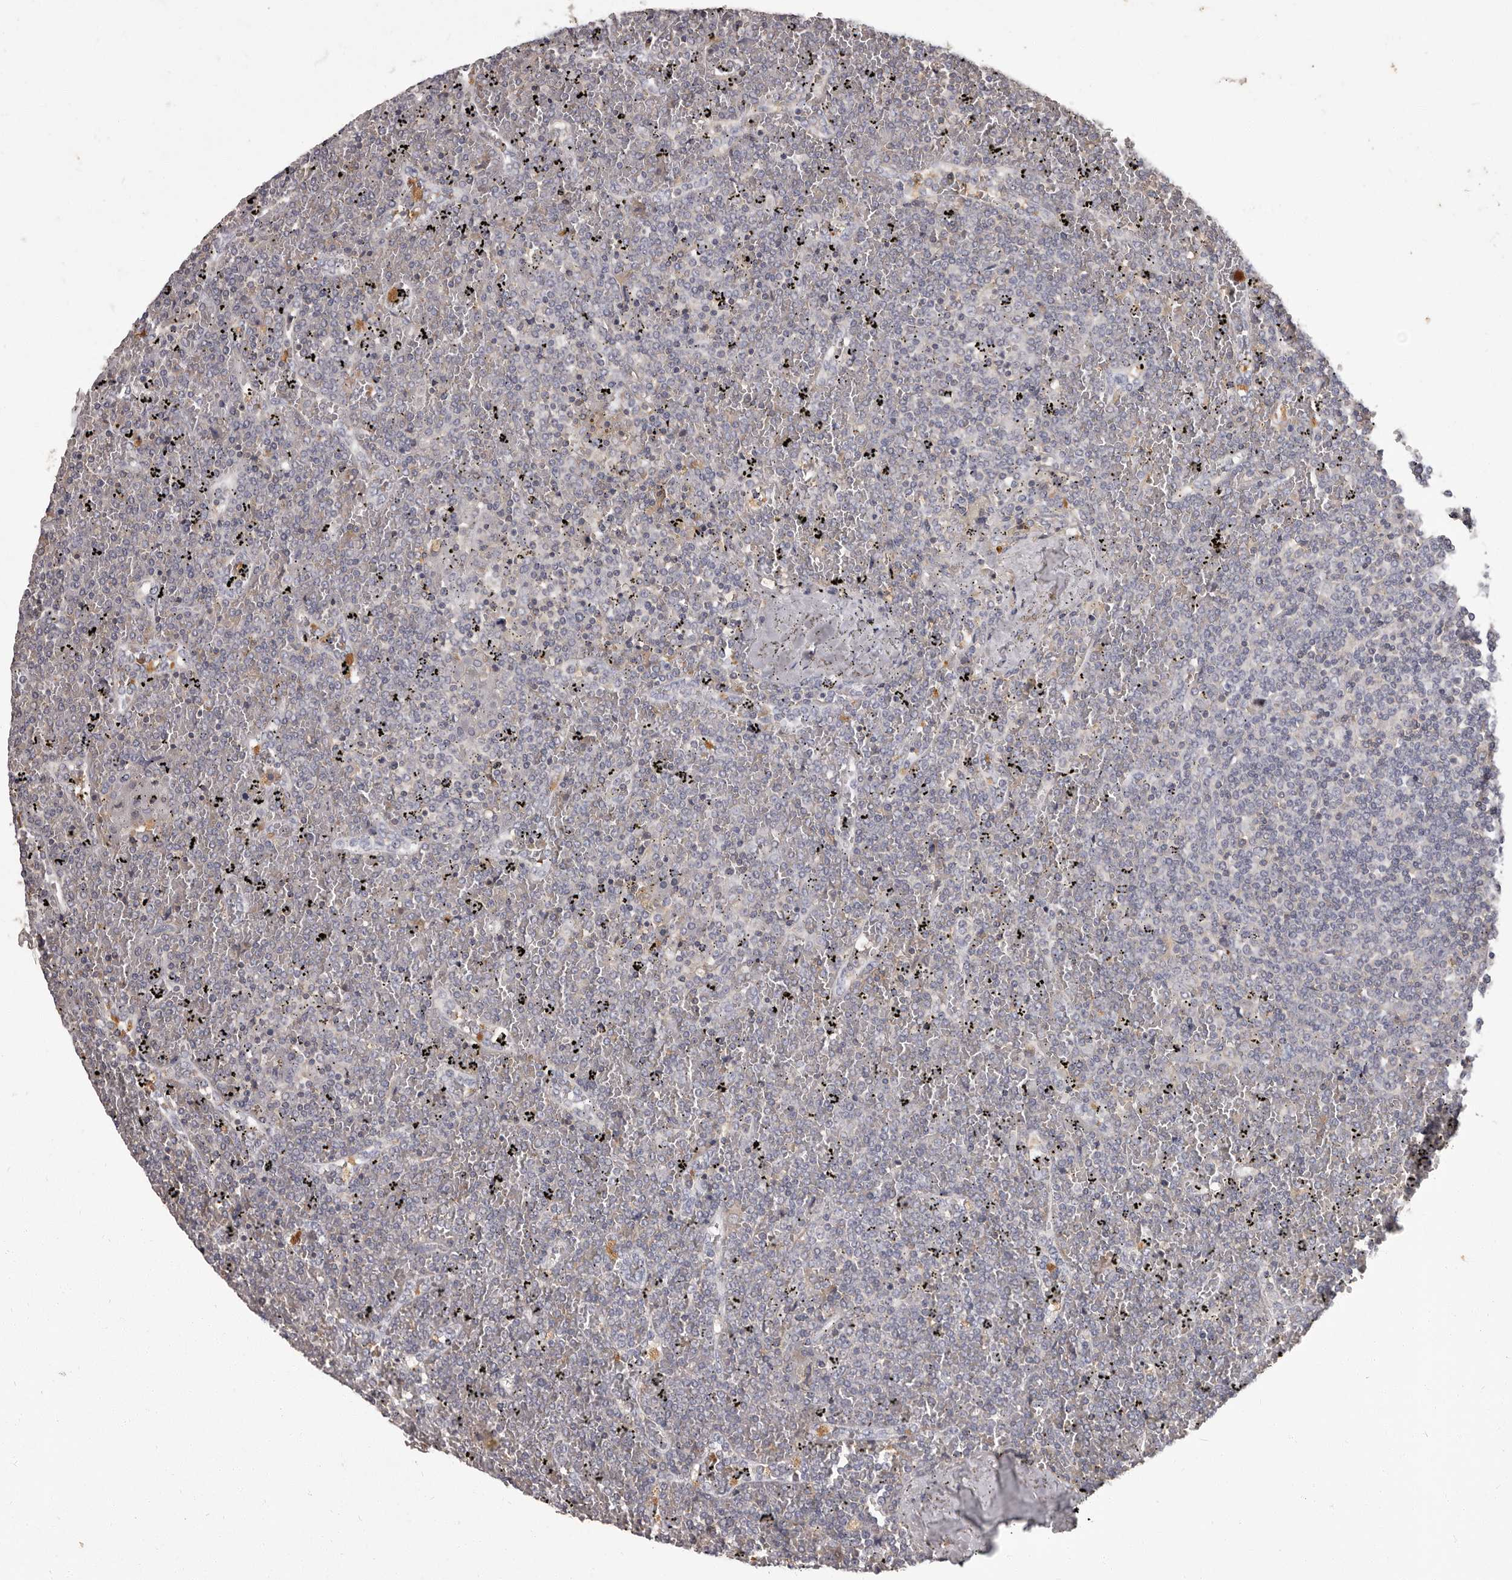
{"staining": {"intensity": "negative", "quantity": "none", "location": "none"}, "tissue": "lymphoma", "cell_type": "Tumor cells", "image_type": "cancer", "snomed": [{"axis": "morphology", "description": "Malignant lymphoma, non-Hodgkin's type, Low grade"}, {"axis": "topography", "description": "Spleen"}], "caption": "A high-resolution micrograph shows immunohistochemistry (IHC) staining of lymphoma, which exhibits no significant expression in tumor cells.", "gene": "APEH", "patient": {"sex": "female", "age": 19}}